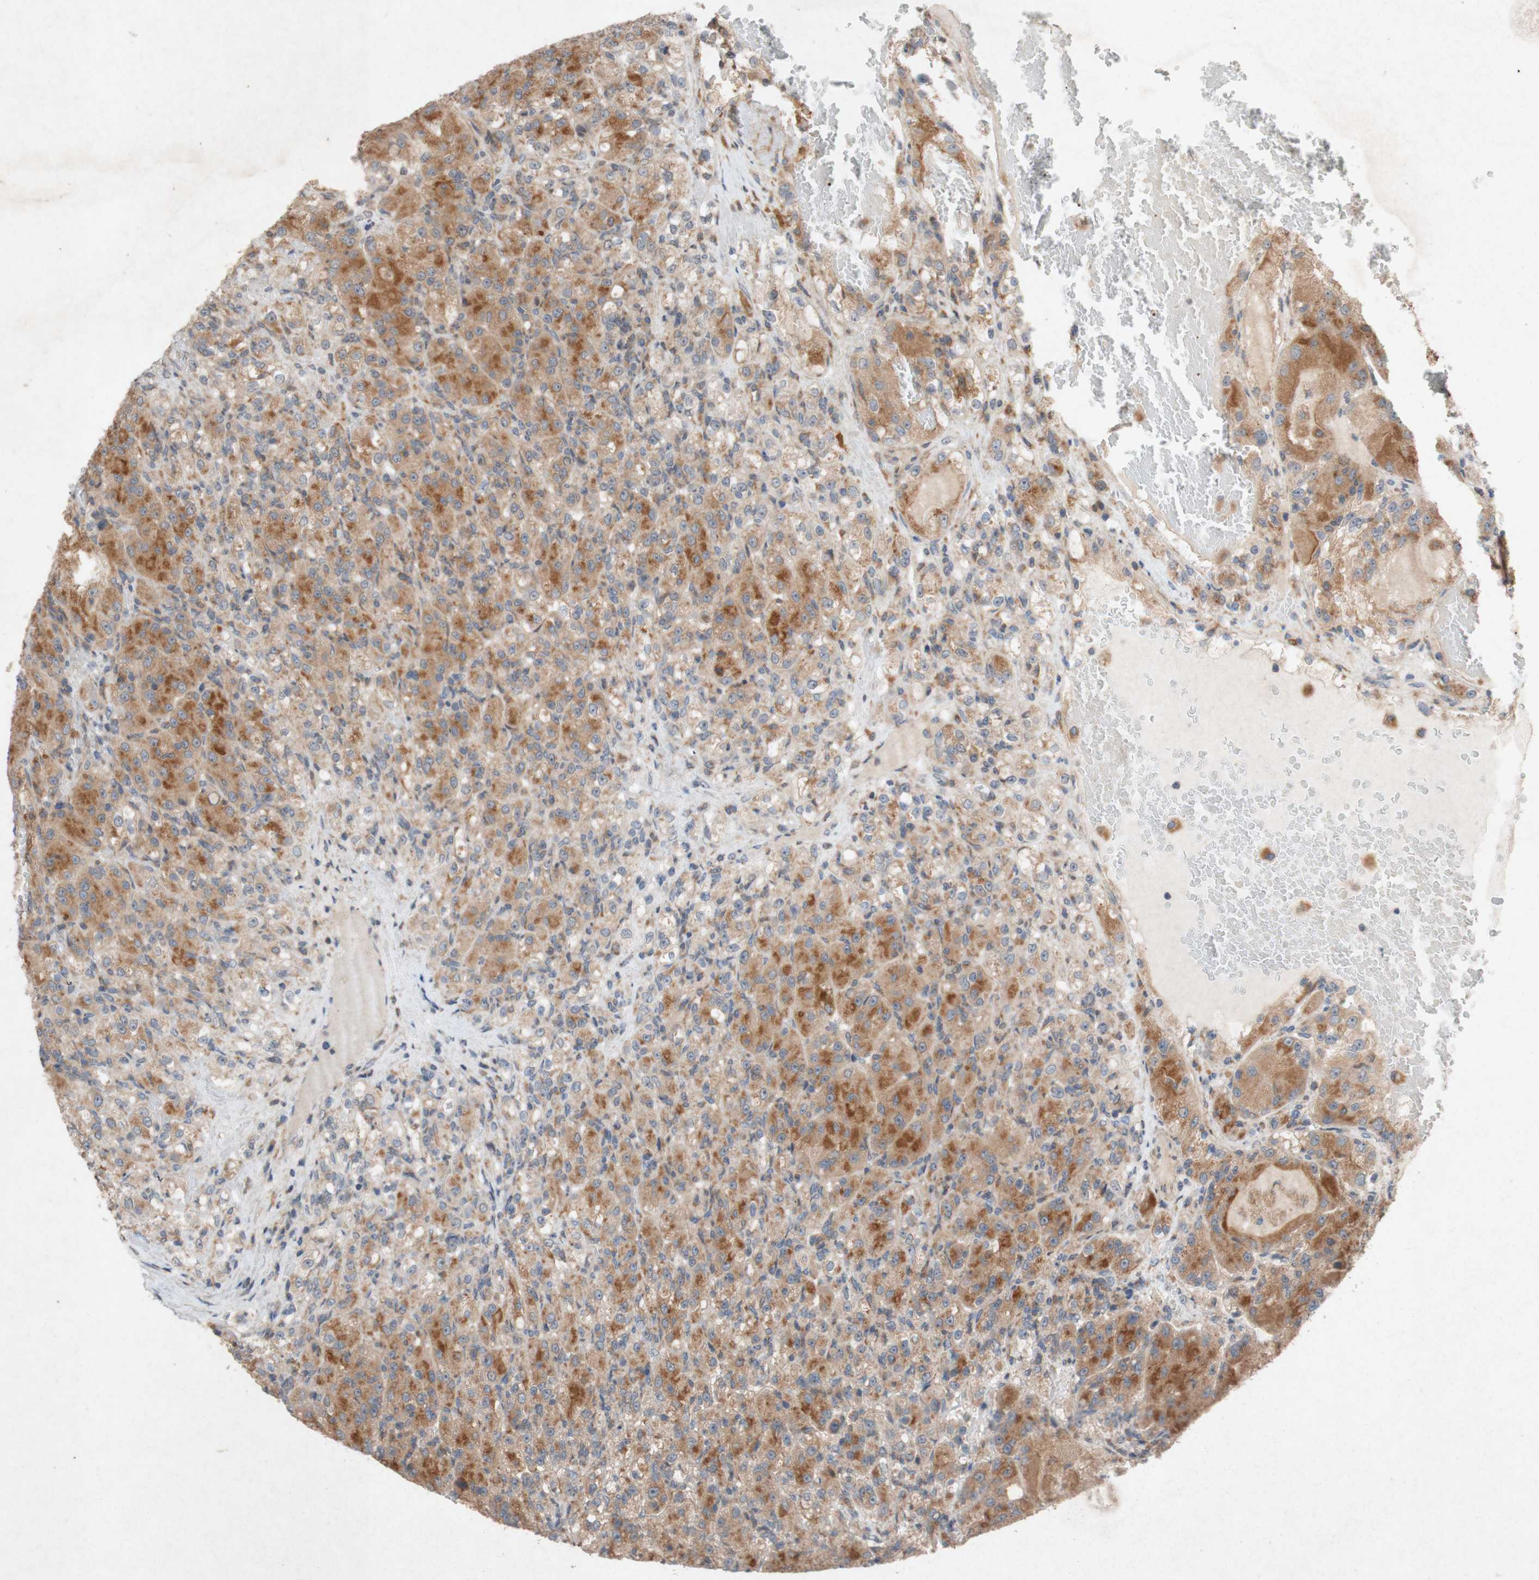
{"staining": {"intensity": "moderate", "quantity": ">75%", "location": "cytoplasmic/membranous"}, "tissue": "renal cancer", "cell_type": "Tumor cells", "image_type": "cancer", "snomed": [{"axis": "morphology", "description": "Adenocarcinoma, NOS"}, {"axis": "topography", "description": "Kidney"}], "caption": "Renal cancer (adenocarcinoma) was stained to show a protein in brown. There is medium levels of moderate cytoplasmic/membranous staining in about >75% of tumor cells. (Brightfield microscopy of DAB IHC at high magnification).", "gene": "ATP6V1F", "patient": {"sex": "male", "age": 61}}